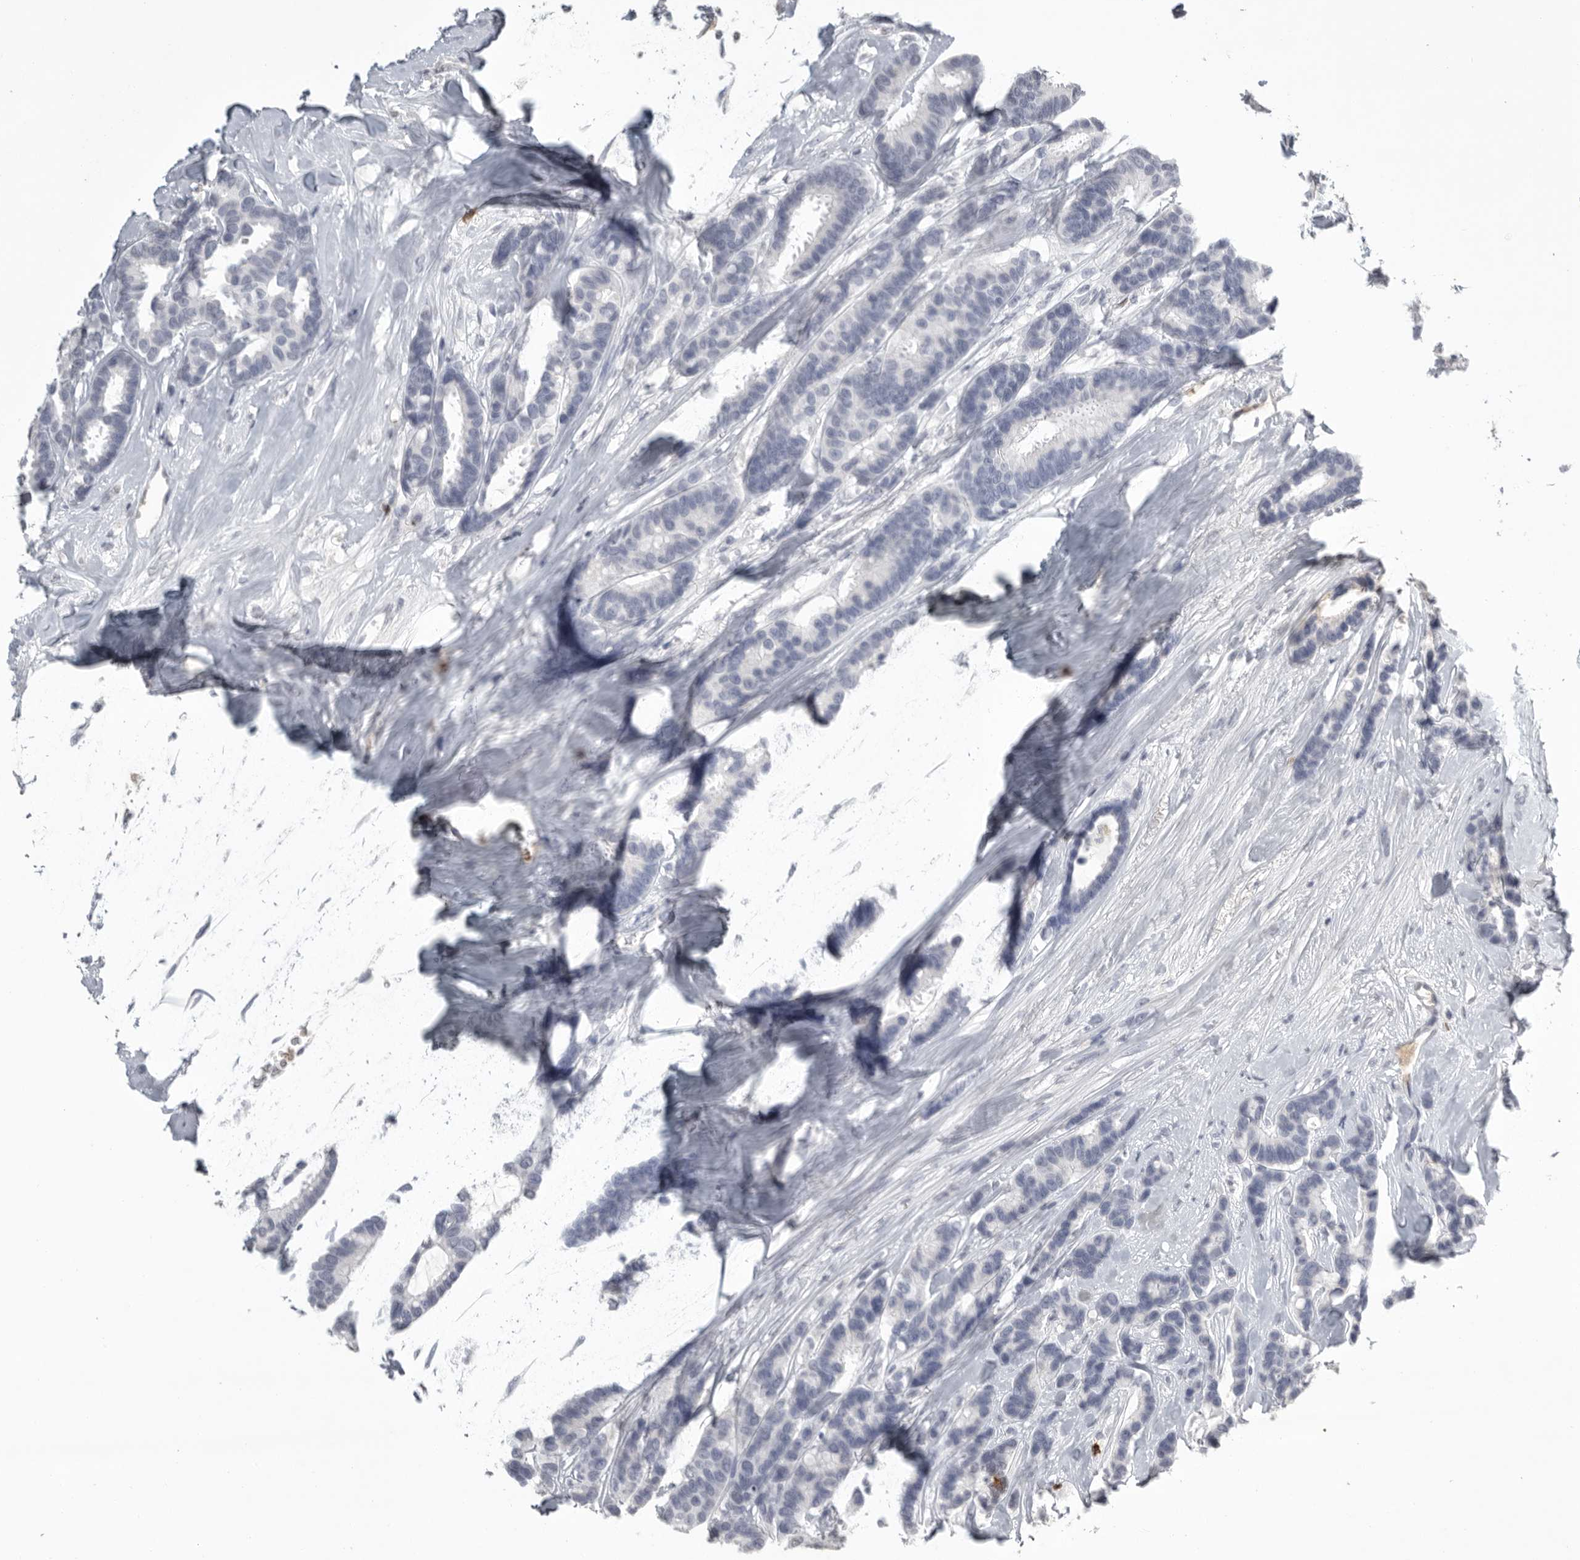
{"staining": {"intensity": "negative", "quantity": "none", "location": "none"}, "tissue": "breast cancer", "cell_type": "Tumor cells", "image_type": "cancer", "snomed": [{"axis": "morphology", "description": "Duct carcinoma"}, {"axis": "topography", "description": "Breast"}], "caption": "IHC image of neoplastic tissue: human breast intraductal carcinoma stained with DAB demonstrates no significant protein expression in tumor cells. Brightfield microscopy of IHC stained with DAB (3,3'-diaminobenzidine) (brown) and hematoxylin (blue), captured at high magnification.", "gene": "GNLY", "patient": {"sex": "female", "age": 87}}